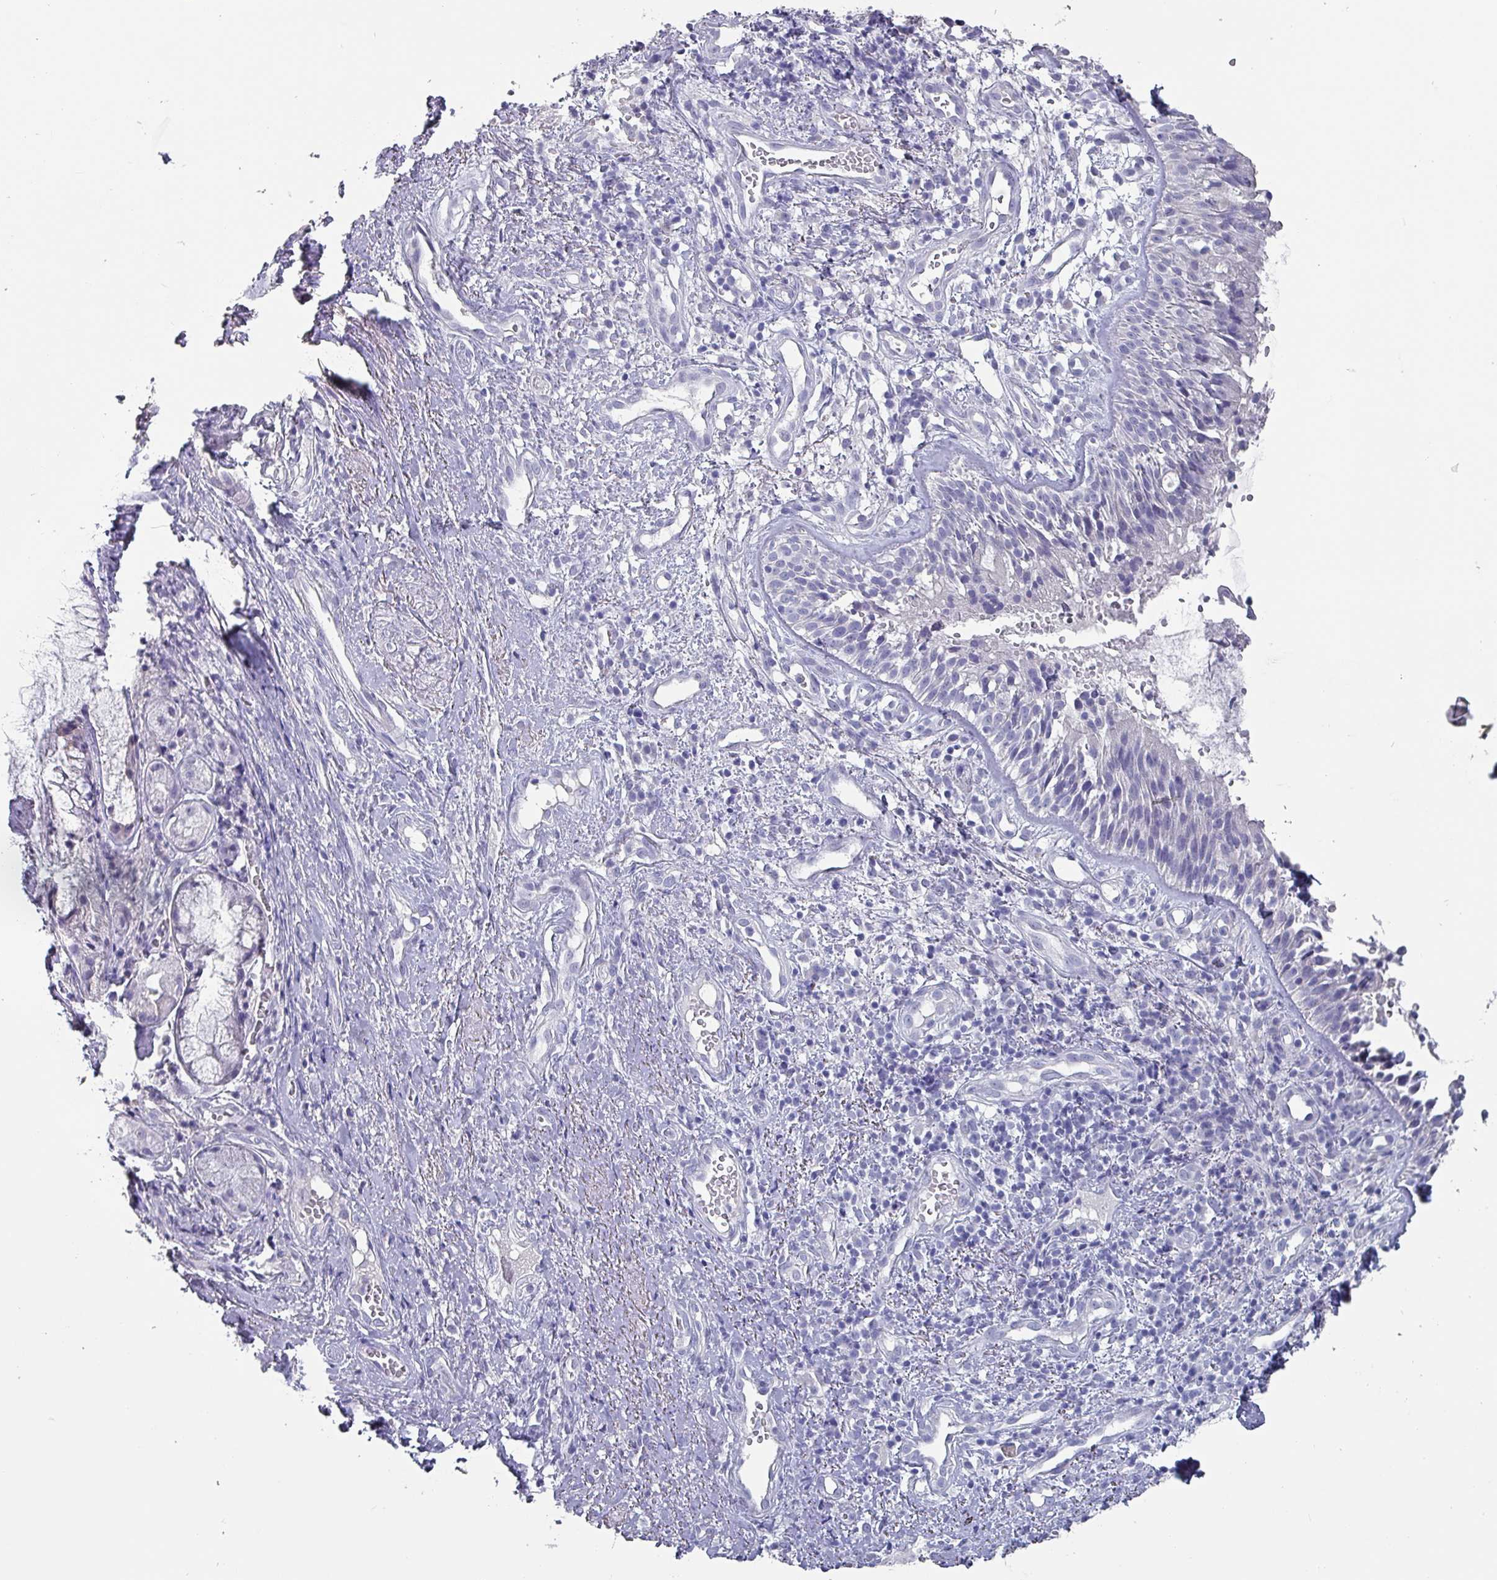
{"staining": {"intensity": "negative", "quantity": "none", "location": "none"}, "tissue": "nasopharynx", "cell_type": "Respiratory epithelial cells", "image_type": "normal", "snomed": [{"axis": "morphology", "description": "Normal tissue, NOS"}, {"axis": "topography", "description": "Cartilage tissue"}, {"axis": "topography", "description": "Nasopharynx"}, {"axis": "topography", "description": "Thyroid gland"}], "caption": "Respiratory epithelial cells show no significant protein positivity in normal nasopharynx. The staining was performed using DAB to visualize the protein expression in brown, while the nuclei were stained in blue with hematoxylin (Magnification: 20x).", "gene": "INS", "patient": {"sex": "male", "age": 63}}